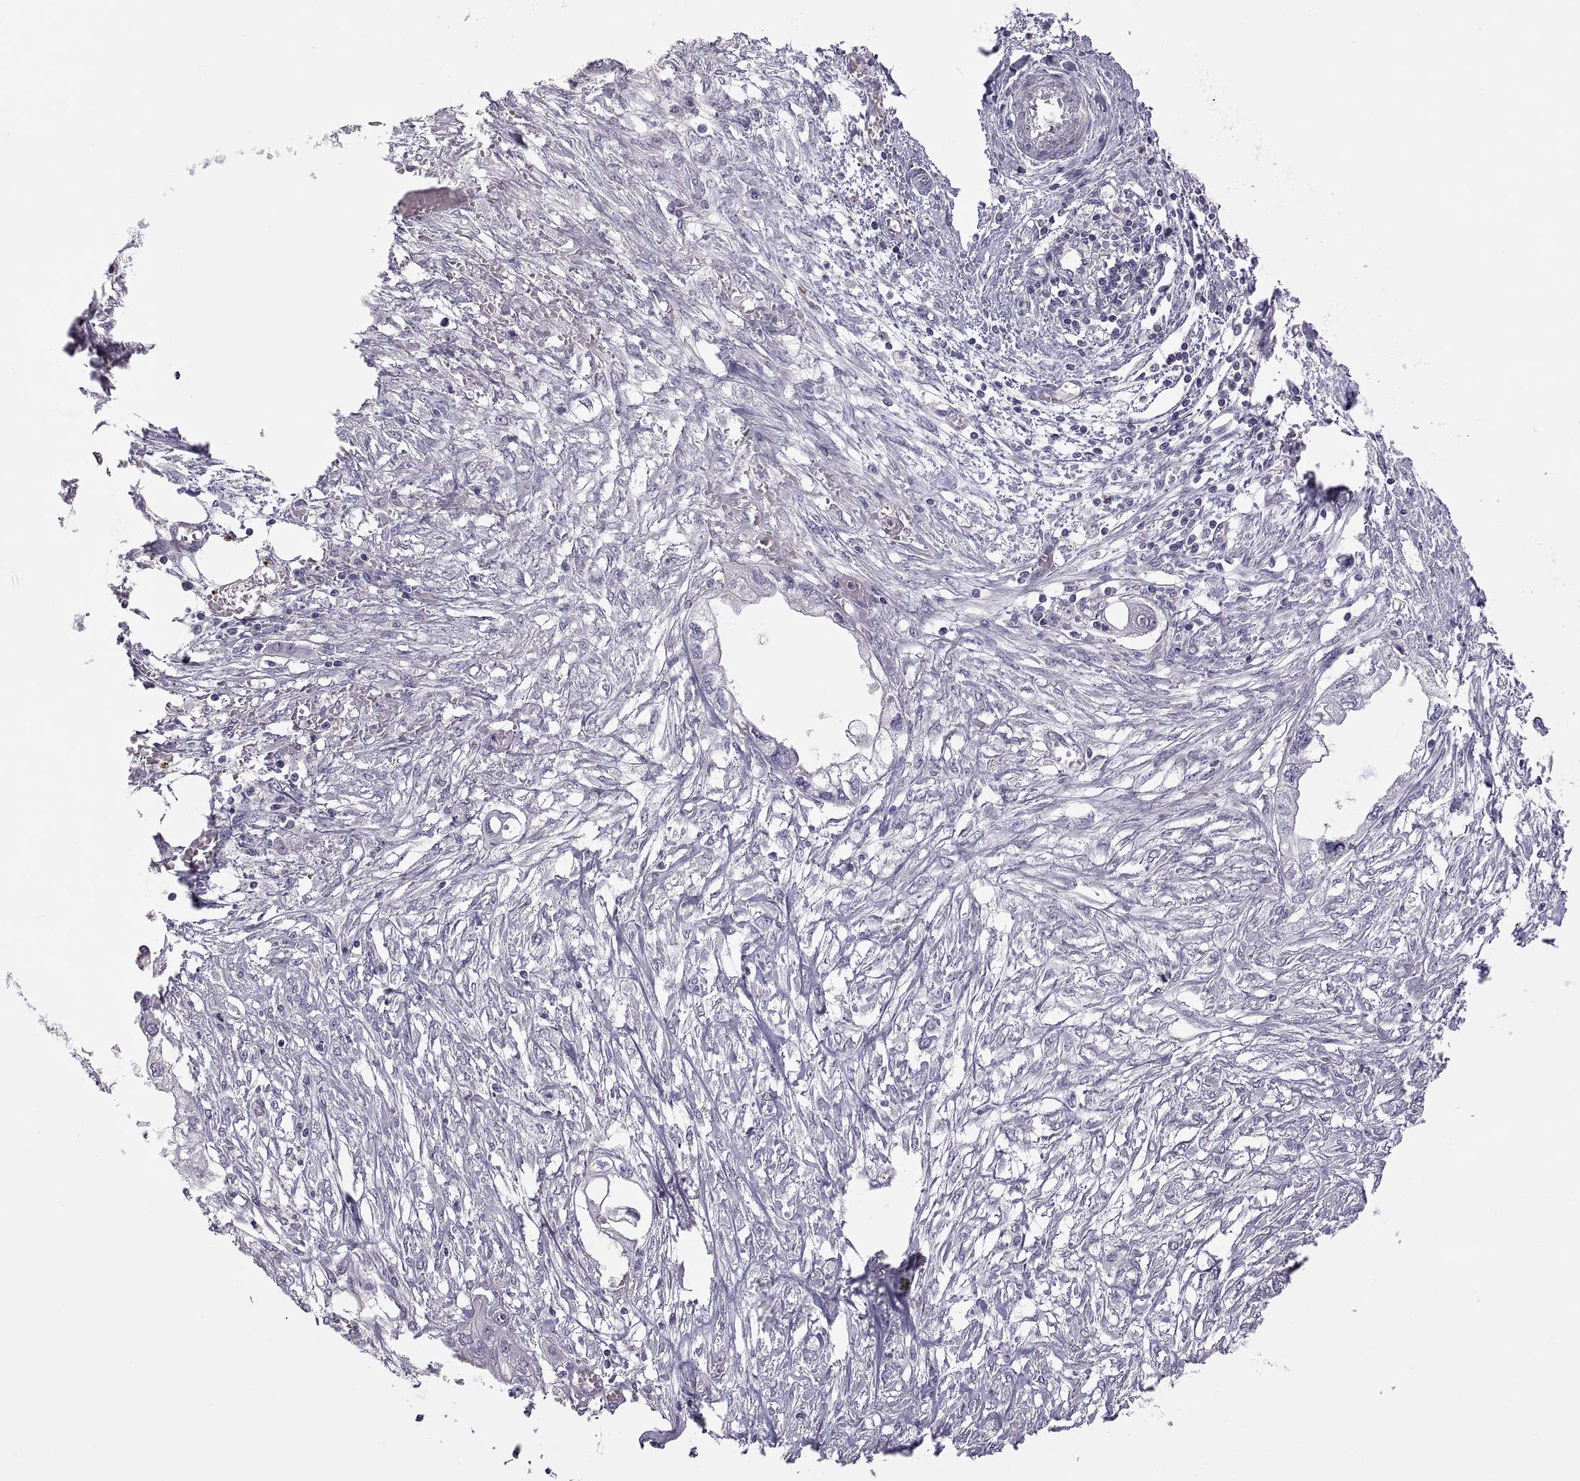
{"staining": {"intensity": "negative", "quantity": "none", "location": "none"}, "tissue": "endometrial cancer", "cell_type": "Tumor cells", "image_type": "cancer", "snomed": [{"axis": "morphology", "description": "Adenocarcinoma, NOS"}, {"axis": "morphology", "description": "Adenocarcinoma, metastatic, NOS"}, {"axis": "topography", "description": "Adipose tissue"}, {"axis": "topography", "description": "Endometrium"}], "caption": "This is a histopathology image of immunohistochemistry (IHC) staining of adenocarcinoma (endometrial), which shows no positivity in tumor cells.", "gene": "RGS19", "patient": {"sex": "female", "age": 67}}